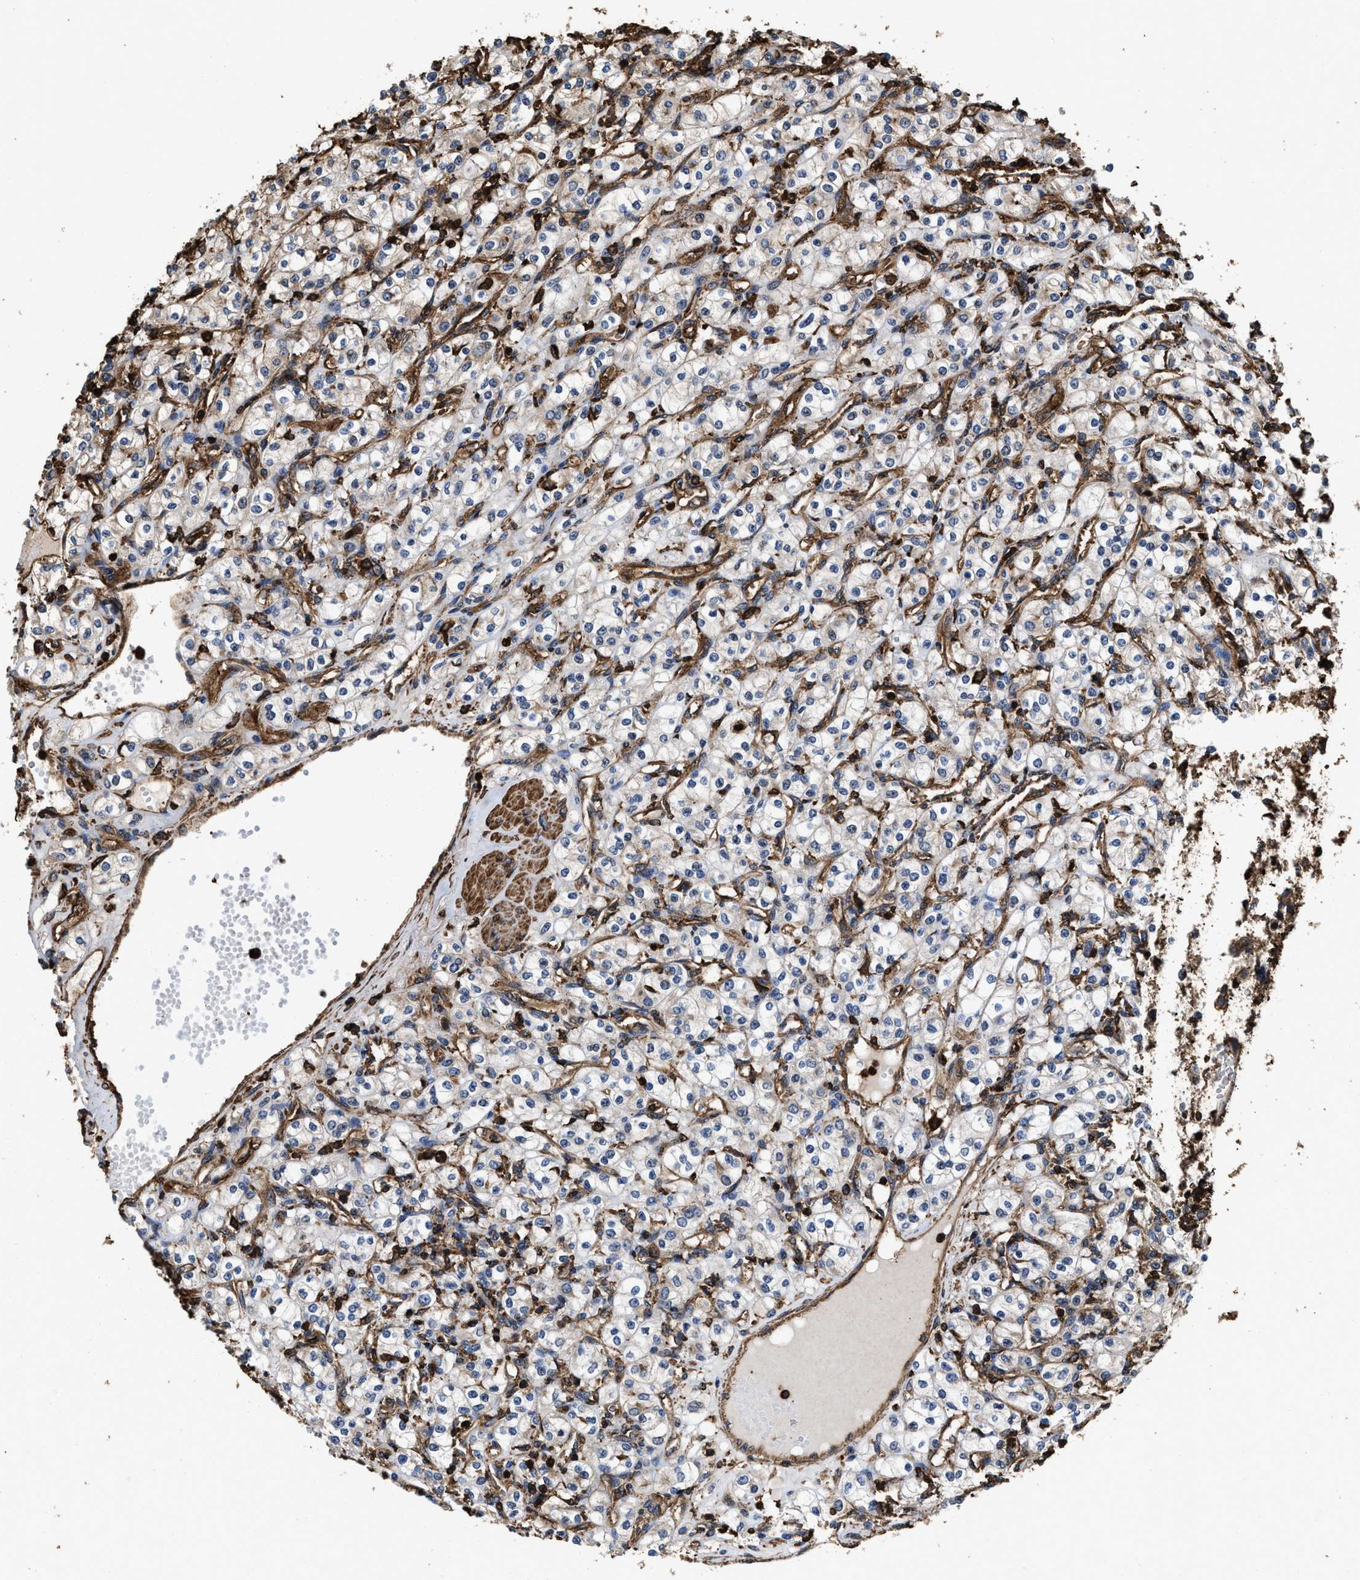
{"staining": {"intensity": "negative", "quantity": "none", "location": "none"}, "tissue": "renal cancer", "cell_type": "Tumor cells", "image_type": "cancer", "snomed": [{"axis": "morphology", "description": "Adenocarcinoma, NOS"}, {"axis": "topography", "description": "Kidney"}], "caption": "This is a micrograph of immunohistochemistry (IHC) staining of renal cancer, which shows no expression in tumor cells.", "gene": "KBTBD2", "patient": {"sex": "male", "age": 77}}